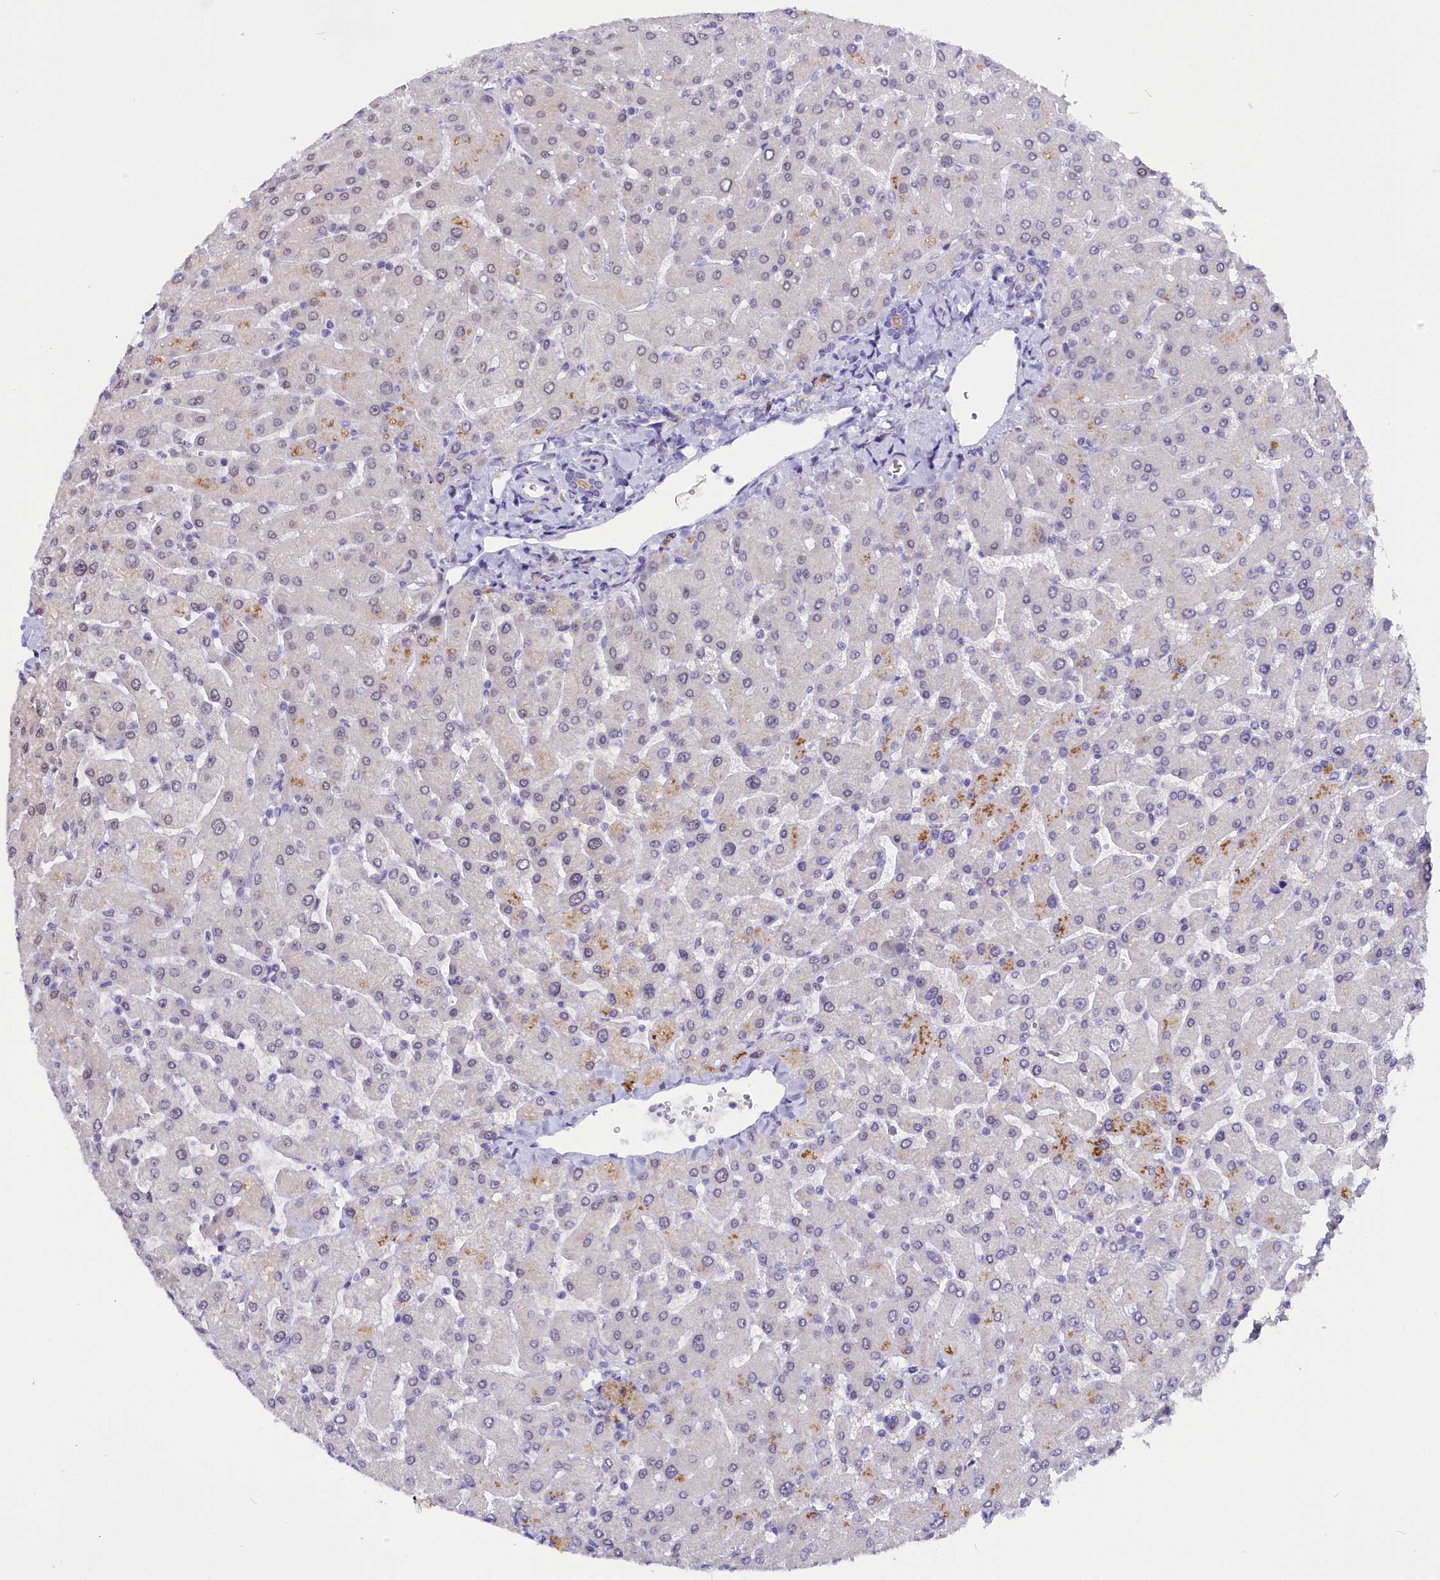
{"staining": {"intensity": "negative", "quantity": "none", "location": "none"}, "tissue": "liver", "cell_type": "Cholangiocytes", "image_type": "normal", "snomed": [{"axis": "morphology", "description": "Normal tissue, NOS"}, {"axis": "topography", "description": "Liver"}], "caption": "Human liver stained for a protein using immunohistochemistry (IHC) exhibits no expression in cholangiocytes.", "gene": "OSGEP", "patient": {"sex": "male", "age": 55}}